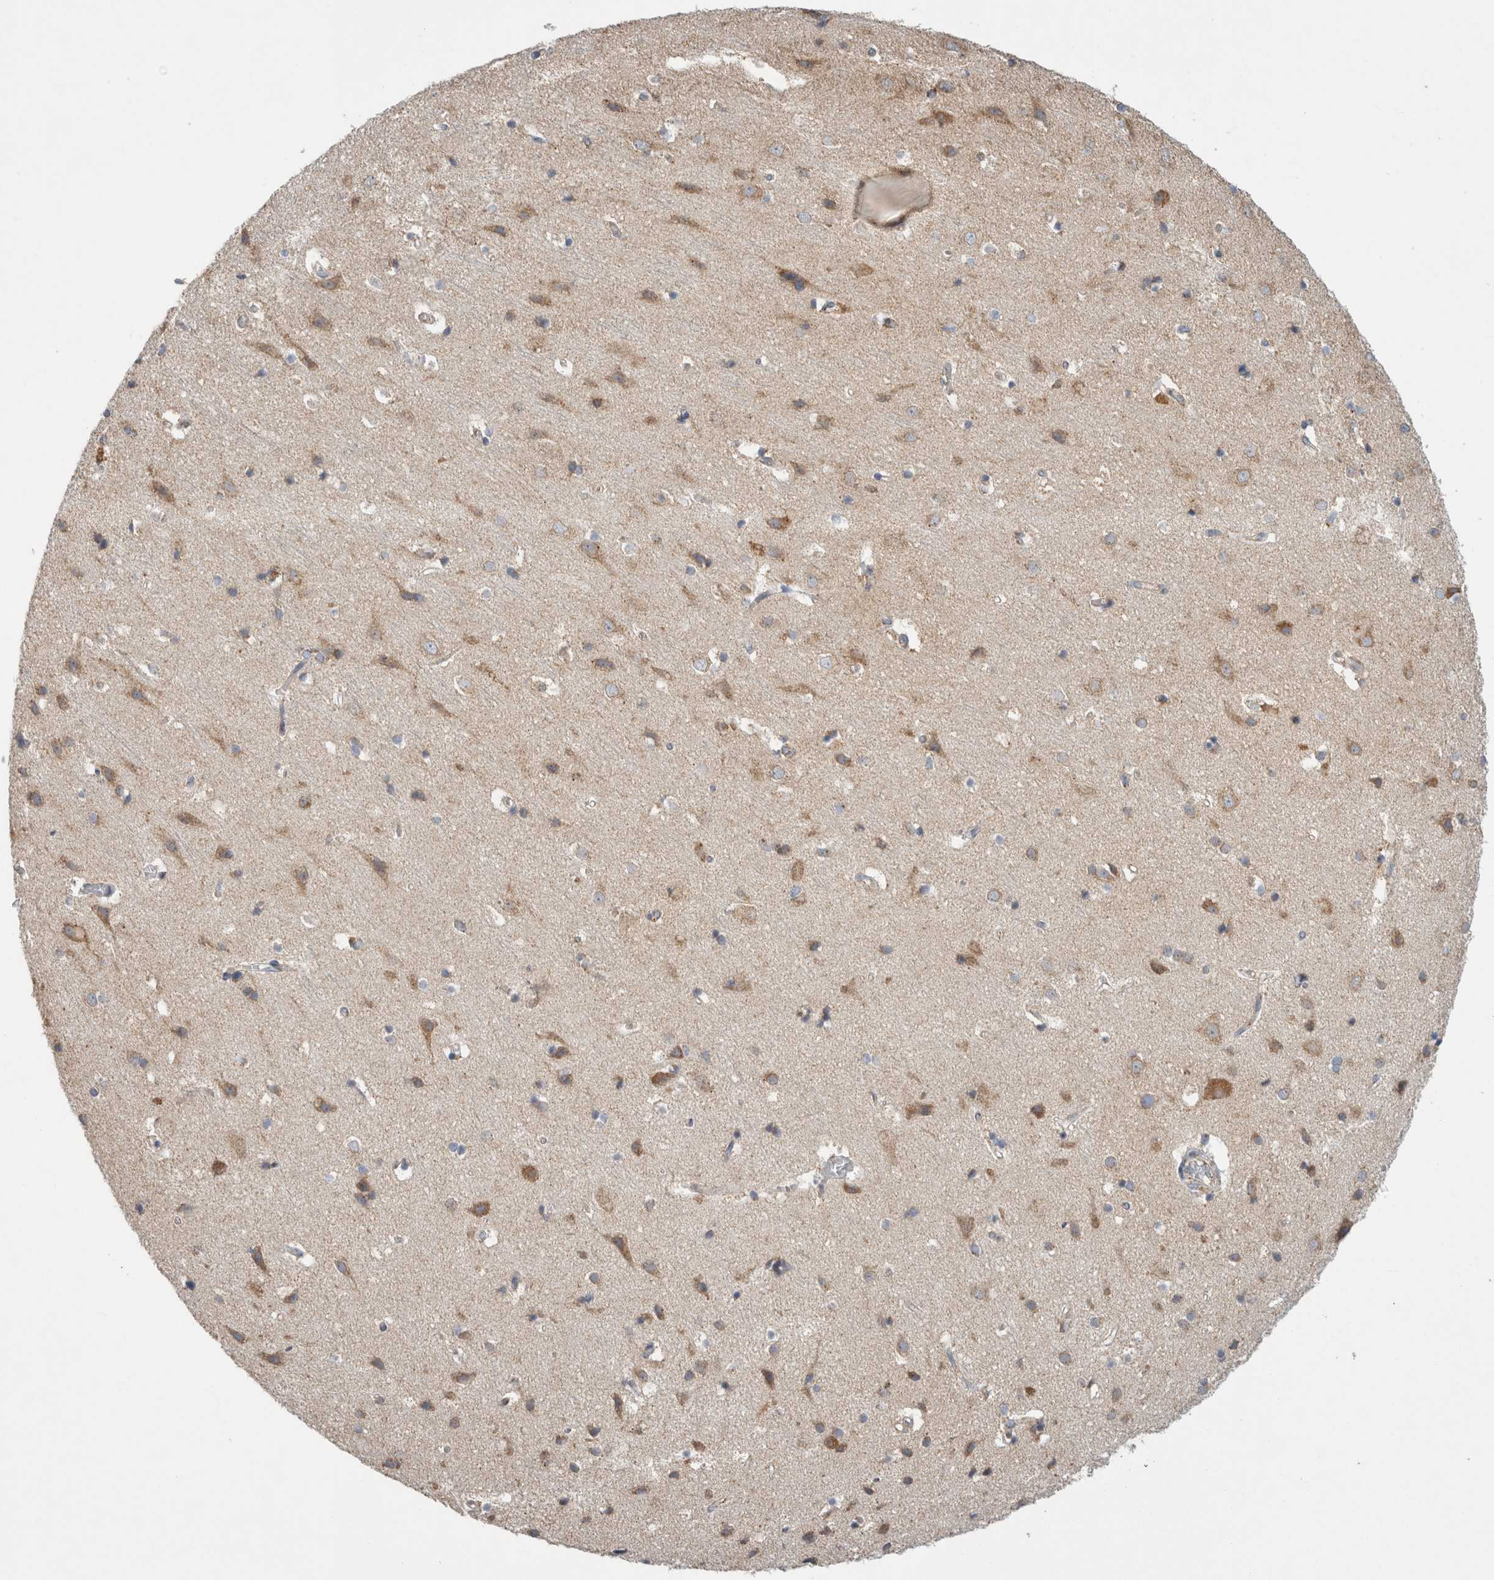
{"staining": {"intensity": "moderate", "quantity": "25%-75%", "location": "cytoplasmic/membranous"}, "tissue": "cerebral cortex", "cell_type": "Endothelial cells", "image_type": "normal", "snomed": [{"axis": "morphology", "description": "Normal tissue, NOS"}, {"axis": "topography", "description": "Cerebral cortex"}], "caption": "Cerebral cortex stained with DAB immunohistochemistry (IHC) demonstrates medium levels of moderate cytoplasmic/membranous positivity in approximately 25%-75% of endothelial cells. The staining is performed using DAB brown chromogen to label protein expression. The nuclei are counter-stained blue using hematoxylin.", "gene": "IARS2", "patient": {"sex": "male", "age": 54}}